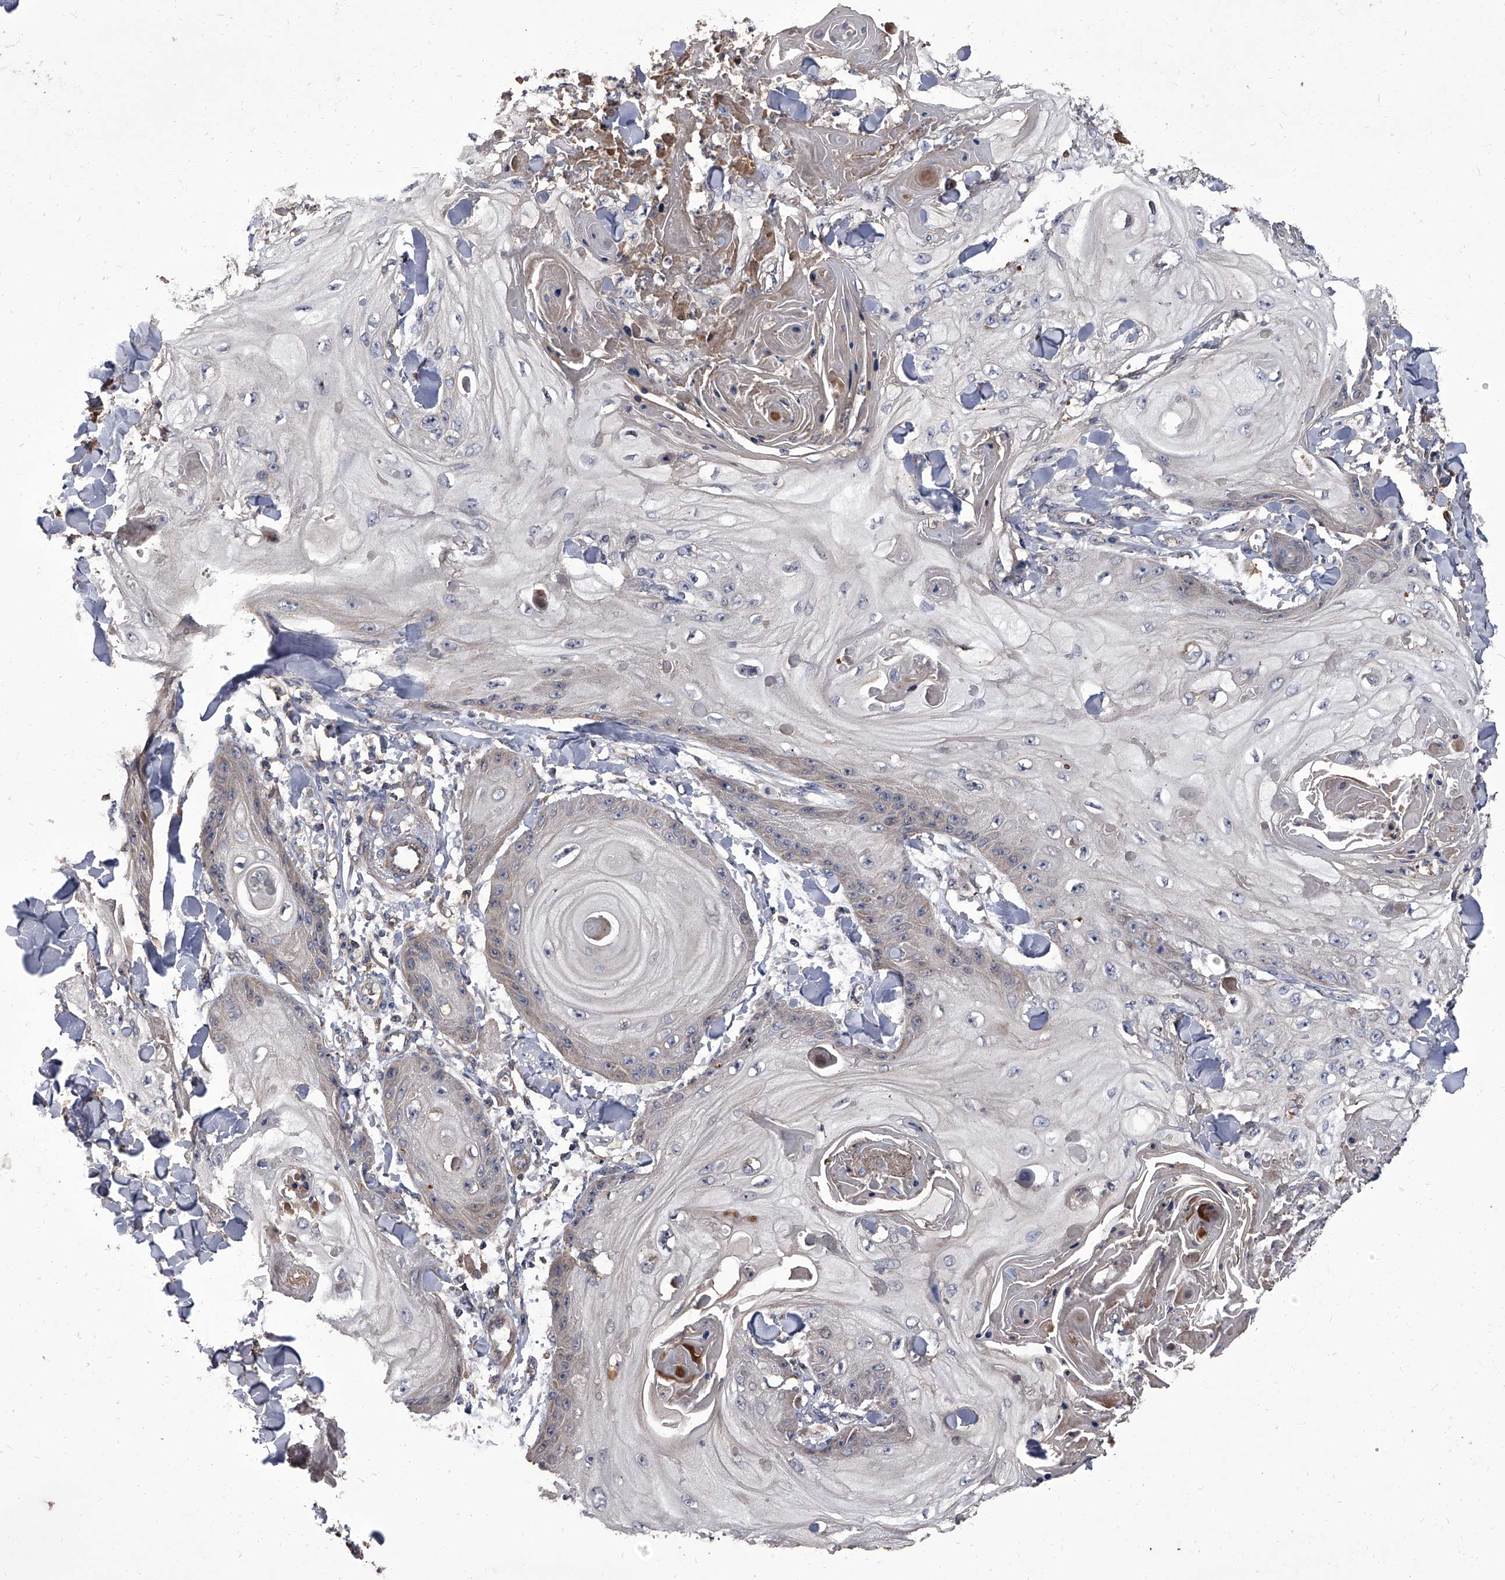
{"staining": {"intensity": "weak", "quantity": "<25%", "location": "cytoplasmic/membranous"}, "tissue": "skin cancer", "cell_type": "Tumor cells", "image_type": "cancer", "snomed": [{"axis": "morphology", "description": "Squamous cell carcinoma, NOS"}, {"axis": "topography", "description": "Skin"}], "caption": "Human skin squamous cell carcinoma stained for a protein using immunohistochemistry (IHC) shows no expression in tumor cells.", "gene": "STK36", "patient": {"sex": "male", "age": 74}}